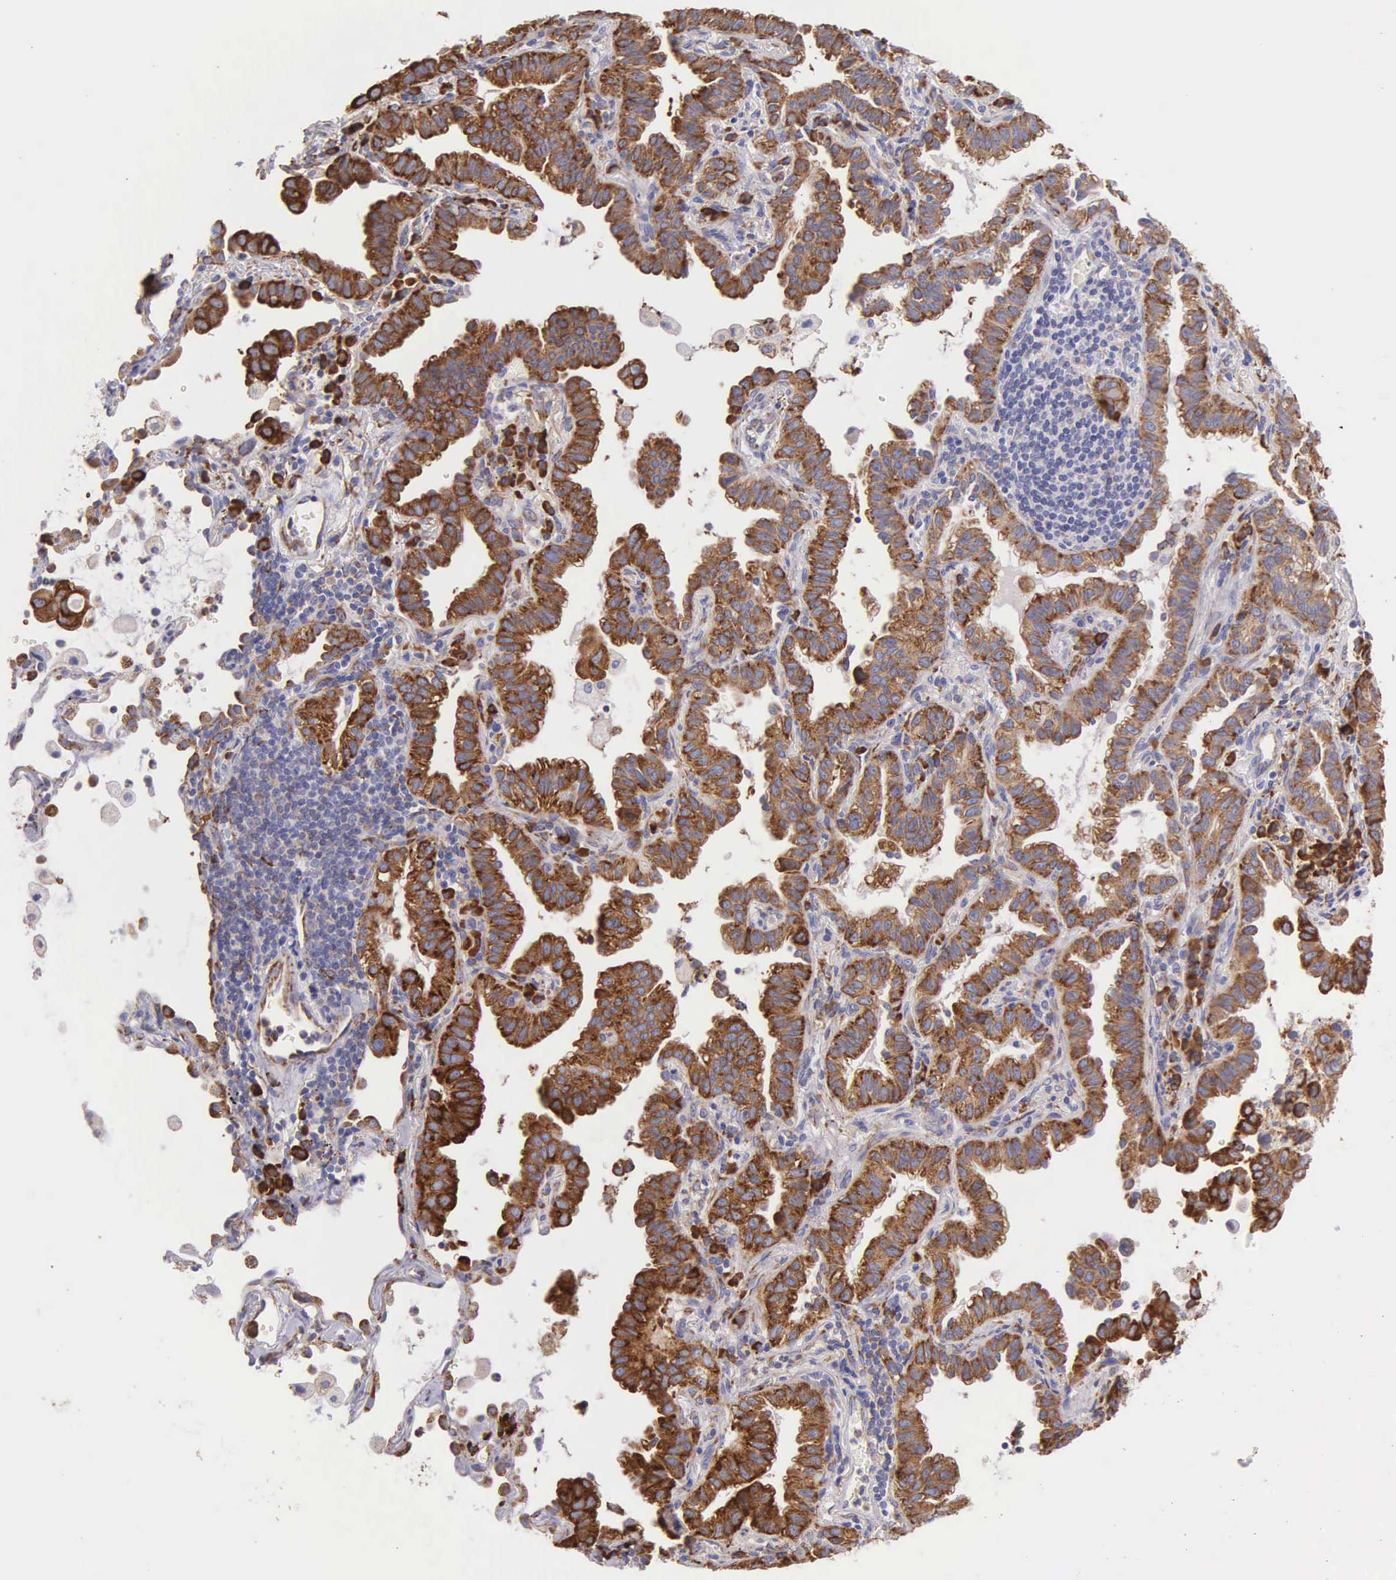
{"staining": {"intensity": "moderate", "quantity": ">75%", "location": "cytoplasmic/membranous"}, "tissue": "lung cancer", "cell_type": "Tumor cells", "image_type": "cancer", "snomed": [{"axis": "morphology", "description": "Adenocarcinoma, NOS"}, {"axis": "topography", "description": "Lung"}], "caption": "Adenocarcinoma (lung) stained with immunohistochemistry (IHC) exhibits moderate cytoplasmic/membranous expression in approximately >75% of tumor cells. Nuclei are stained in blue.", "gene": "CKAP4", "patient": {"sex": "female", "age": 50}}